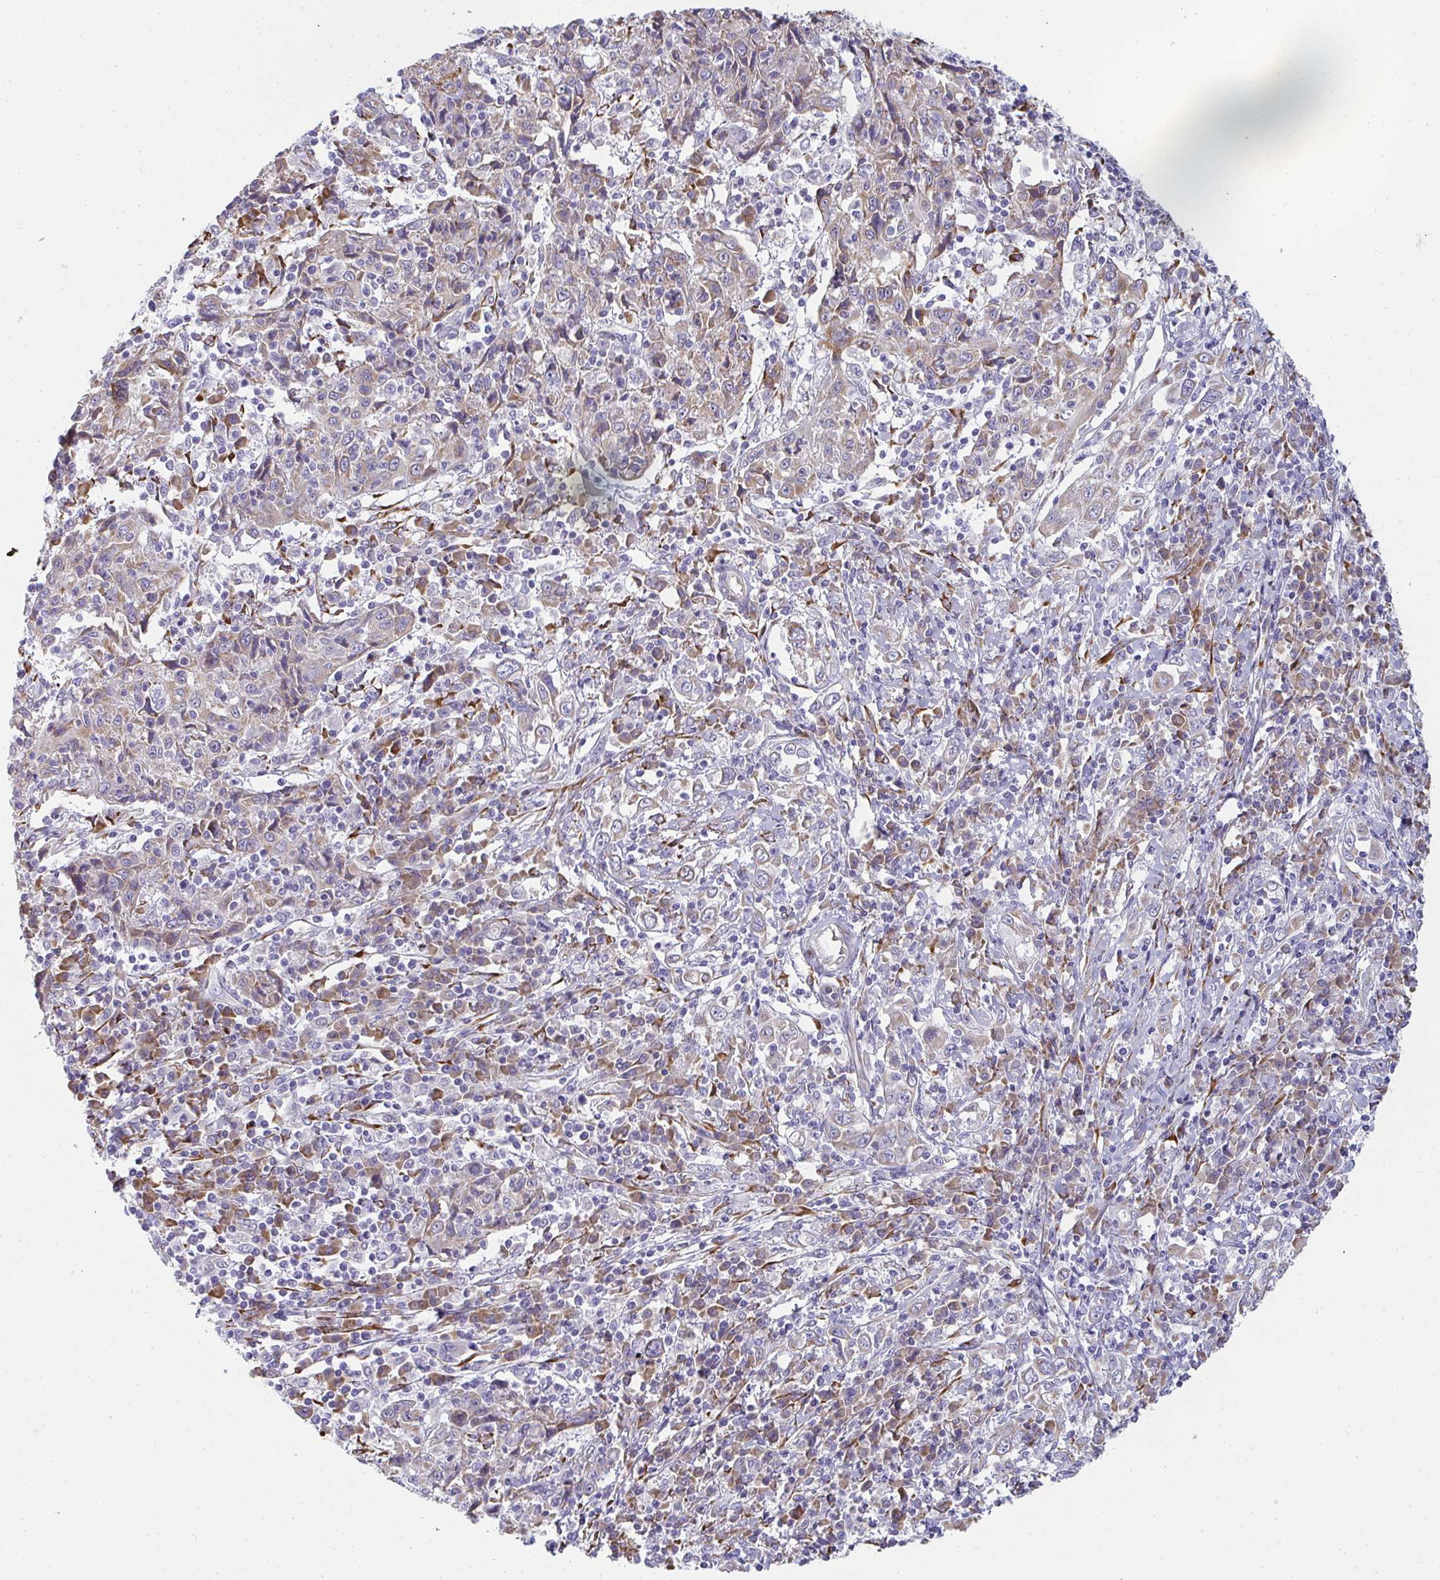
{"staining": {"intensity": "moderate", "quantity": "25%-75%", "location": "cytoplasmic/membranous"}, "tissue": "cervical cancer", "cell_type": "Tumor cells", "image_type": "cancer", "snomed": [{"axis": "morphology", "description": "Squamous cell carcinoma, NOS"}, {"axis": "topography", "description": "Cervix"}], "caption": "A brown stain shows moderate cytoplasmic/membranous positivity of a protein in human cervical cancer tumor cells. The staining was performed using DAB to visualize the protein expression in brown, while the nuclei were stained in blue with hematoxylin (Magnification: 20x).", "gene": "SHROOM1", "patient": {"sex": "female", "age": 46}}